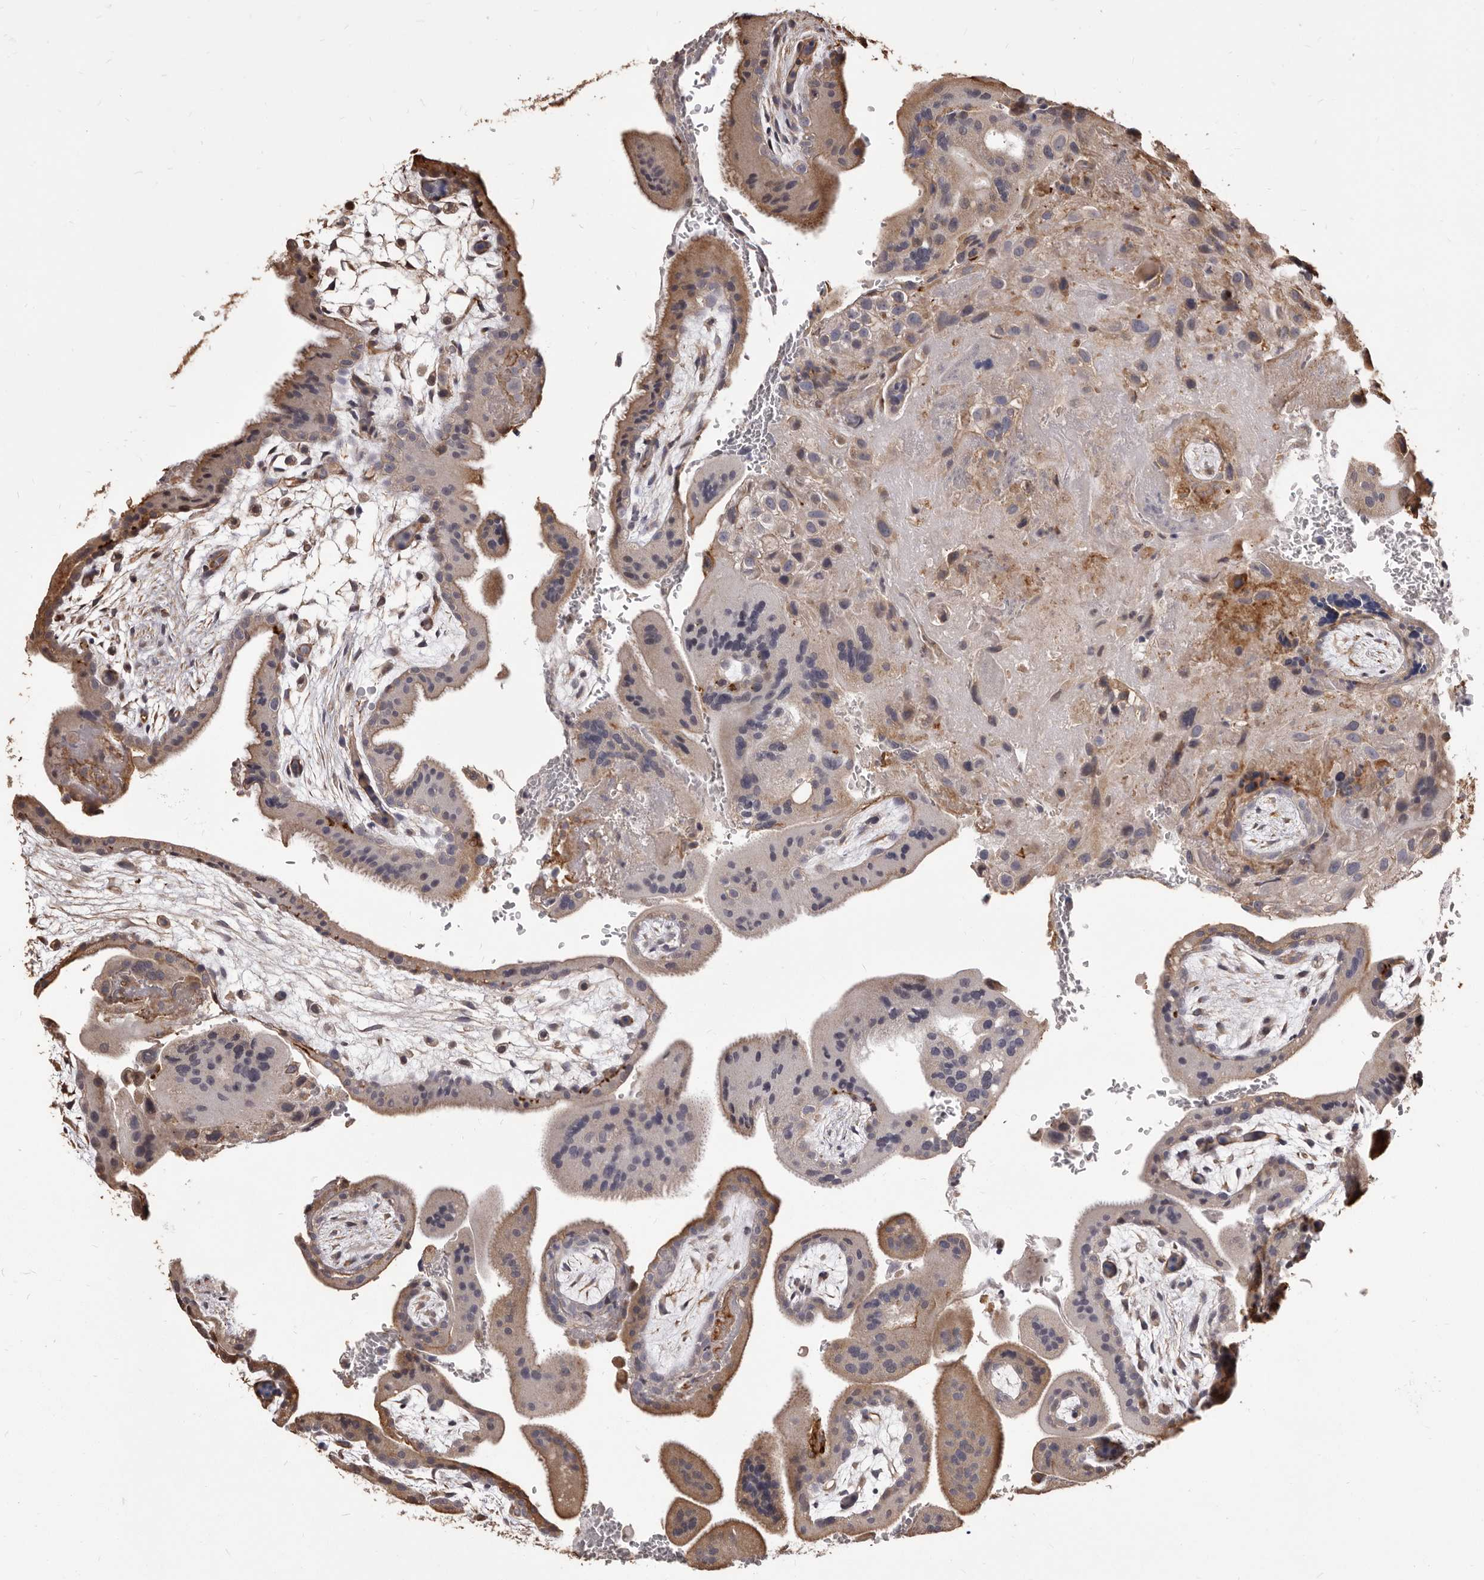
{"staining": {"intensity": "weak", "quantity": "<25%", "location": "cytoplasmic/membranous"}, "tissue": "placenta", "cell_type": "Decidual cells", "image_type": "normal", "snomed": [{"axis": "morphology", "description": "Normal tissue, NOS"}, {"axis": "topography", "description": "Placenta"}], "caption": "This is a photomicrograph of immunohistochemistry staining of normal placenta, which shows no expression in decidual cells. Nuclei are stained in blue.", "gene": "ALPK1", "patient": {"sex": "female", "age": 35}}